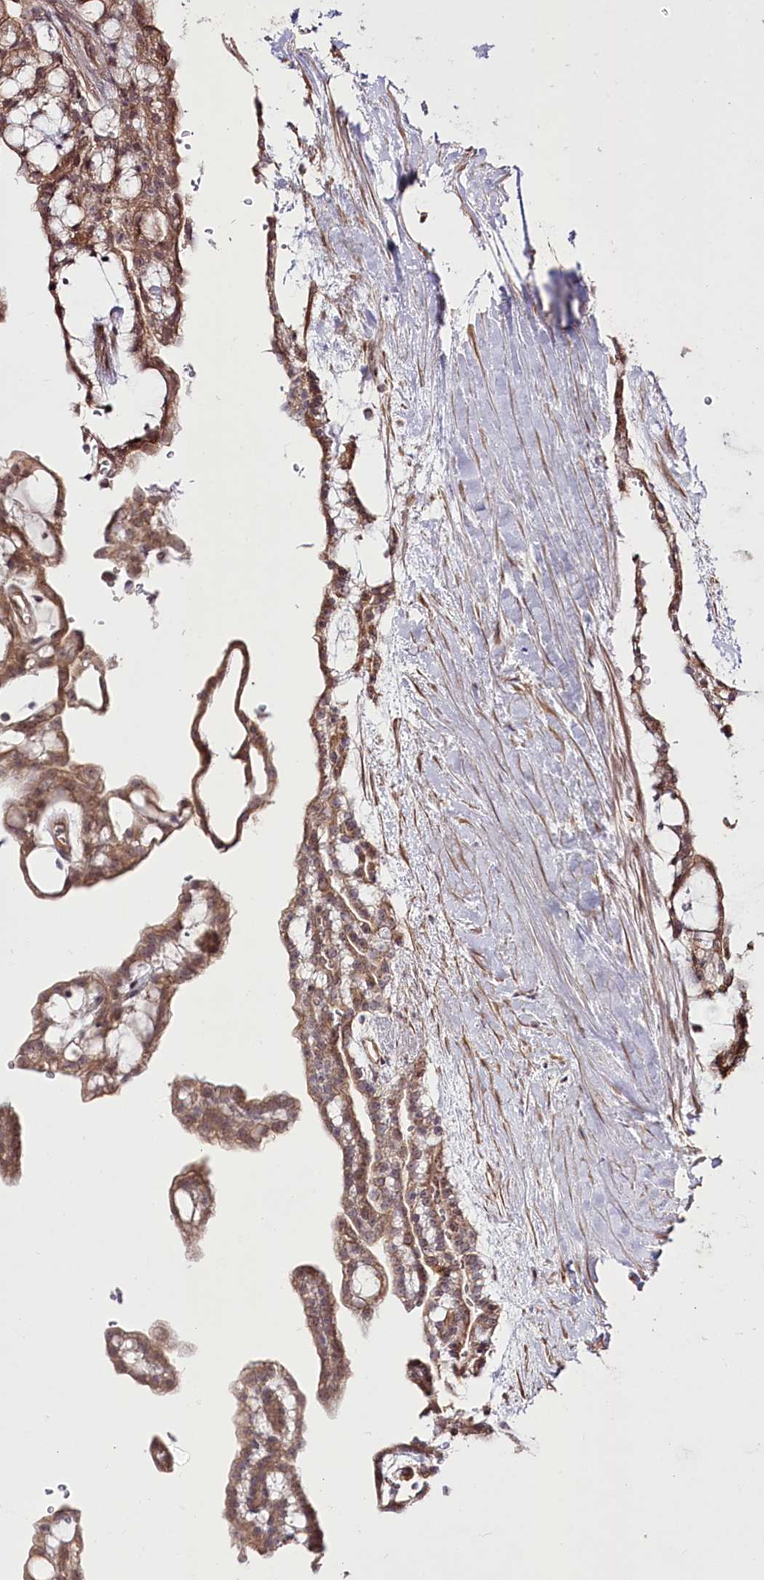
{"staining": {"intensity": "moderate", "quantity": ">75%", "location": "cytoplasmic/membranous"}, "tissue": "renal cancer", "cell_type": "Tumor cells", "image_type": "cancer", "snomed": [{"axis": "morphology", "description": "Adenocarcinoma, NOS"}, {"axis": "topography", "description": "Kidney"}], "caption": "Immunohistochemical staining of renal cancer demonstrates medium levels of moderate cytoplasmic/membranous protein staining in approximately >75% of tumor cells.", "gene": "REXO2", "patient": {"sex": "male", "age": 63}}